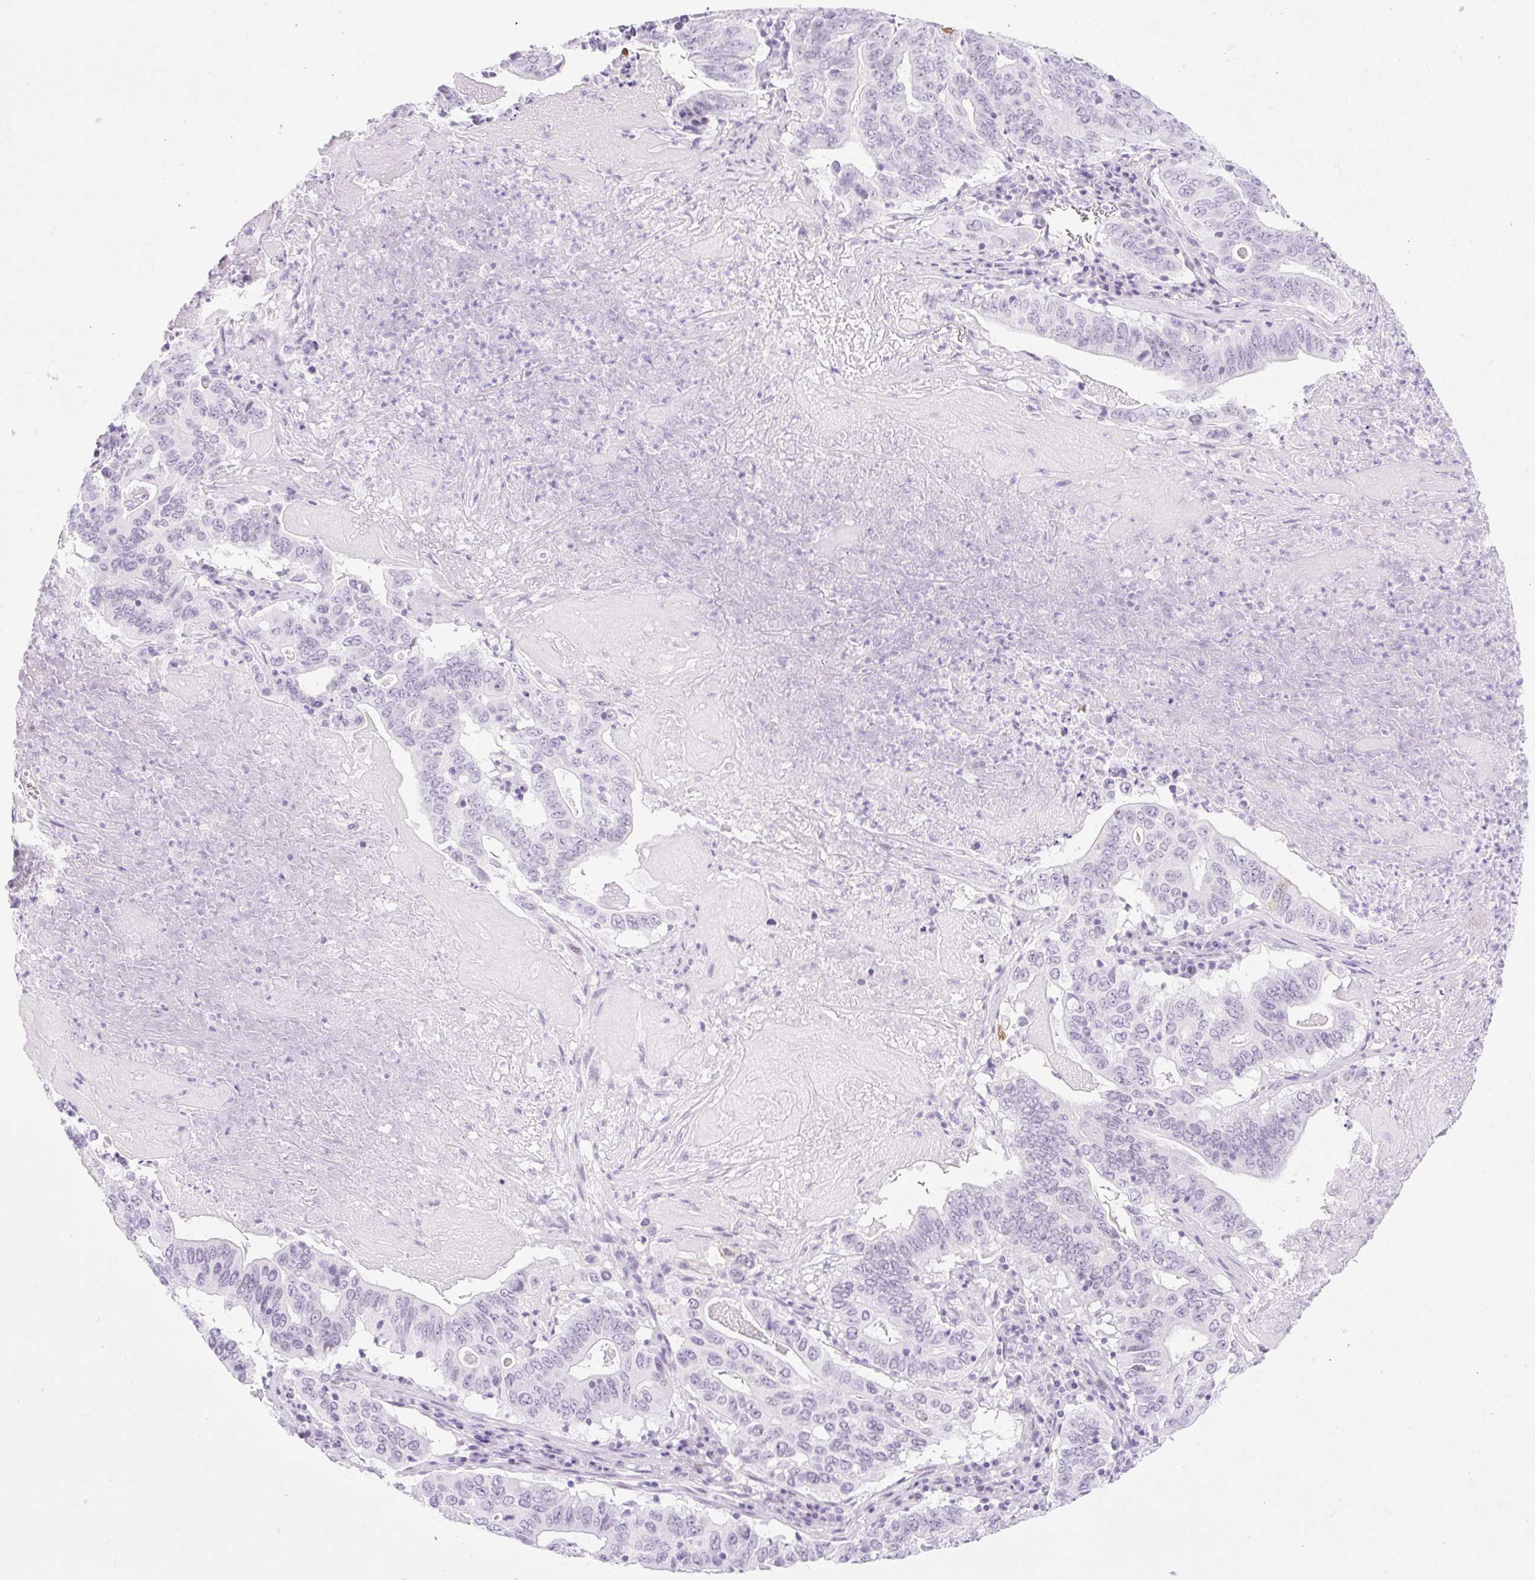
{"staining": {"intensity": "moderate", "quantity": "<25%", "location": "cytoplasmic/membranous"}, "tissue": "lung cancer", "cell_type": "Tumor cells", "image_type": "cancer", "snomed": [{"axis": "morphology", "description": "Adenocarcinoma, NOS"}, {"axis": "topography", "description": "Lung"}], "caption": "Moderate cytoplasmic/membranous protein staining is seen in about <25% of tumor cells in lung adenocarcinoma.", "gene": "SPRR4", "patient": {"sex": "female", "age": 60}}